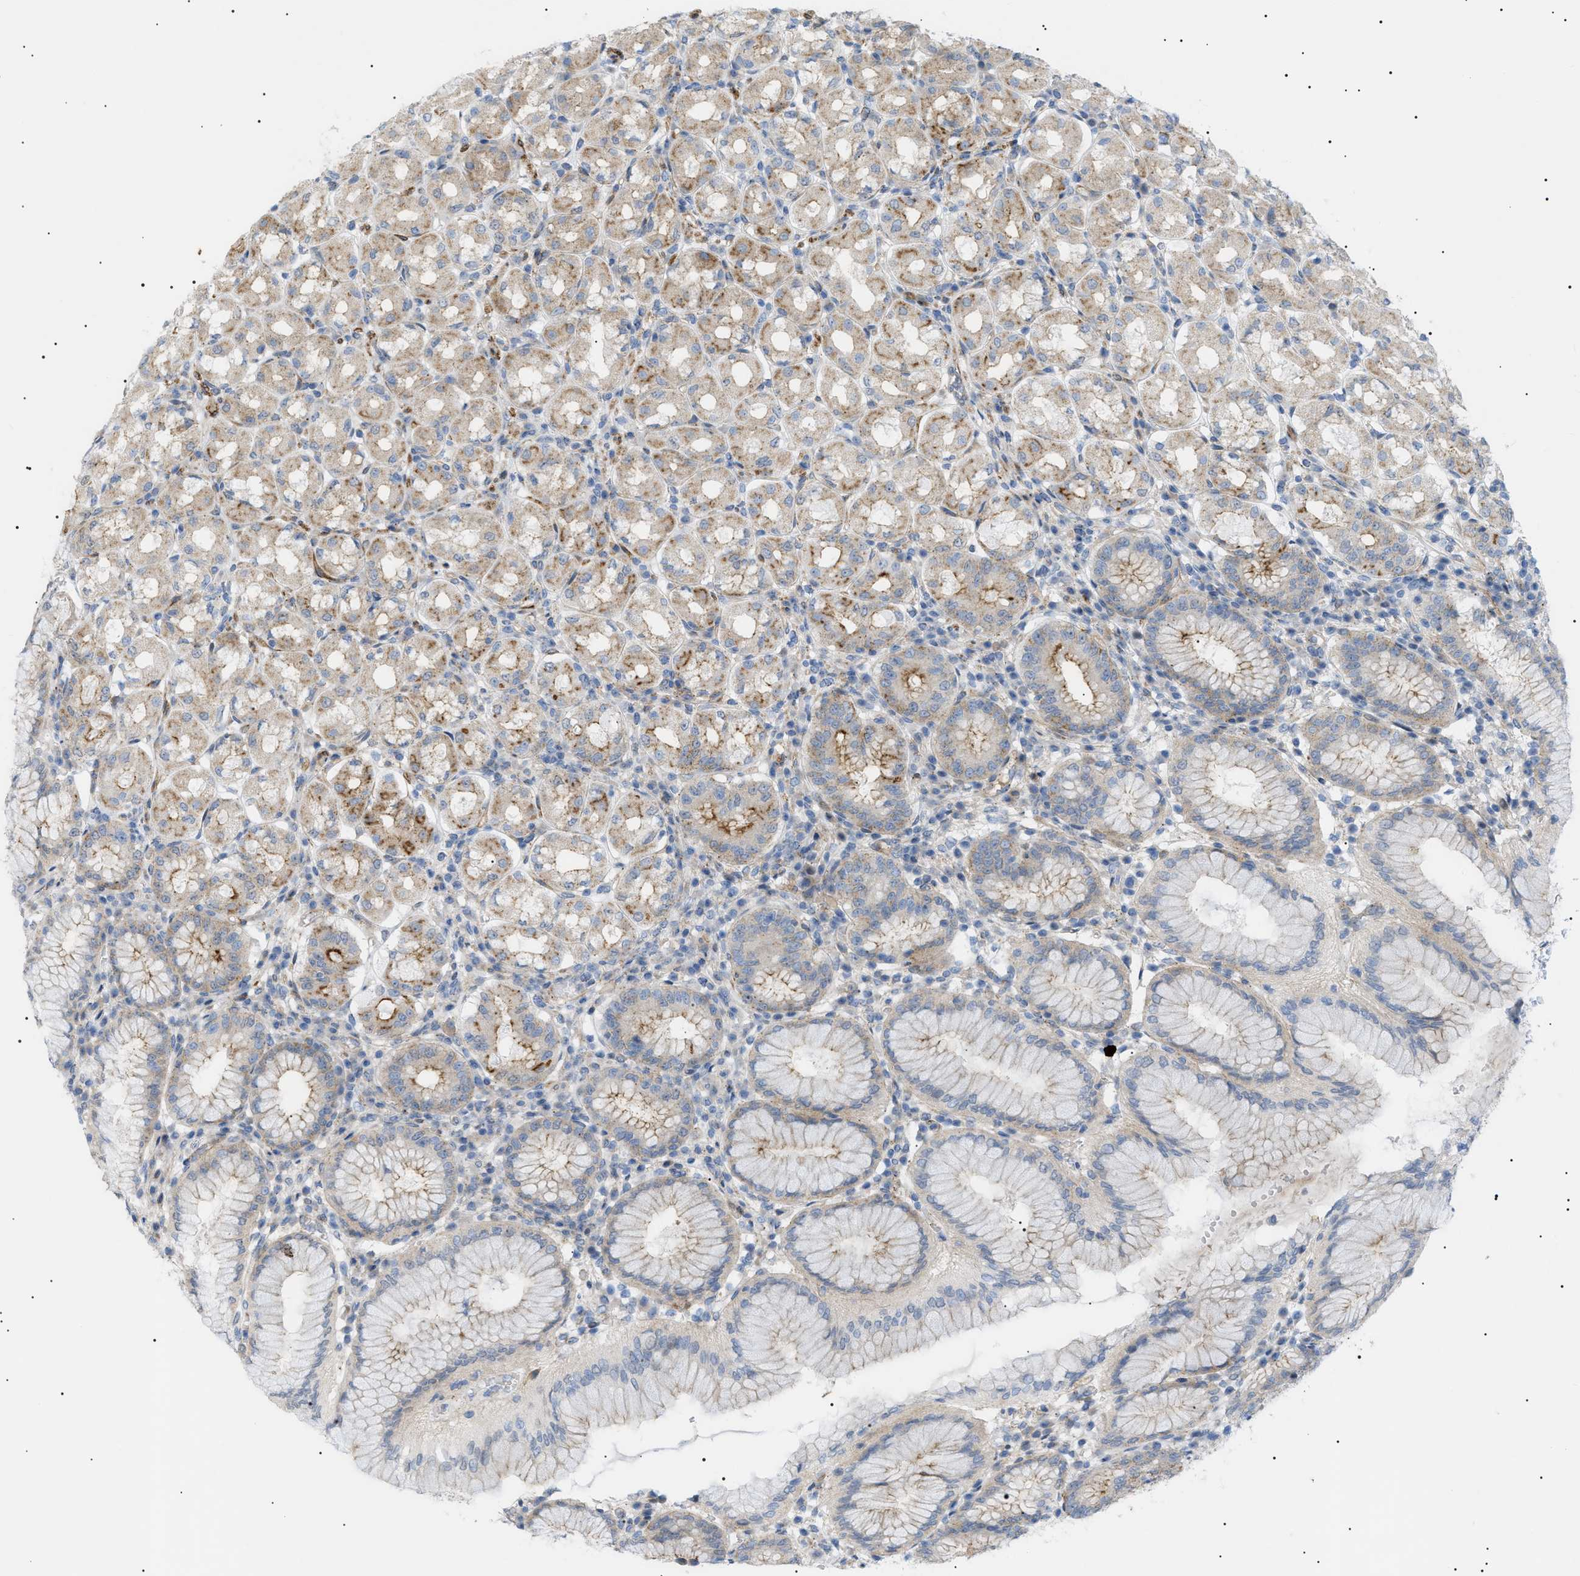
{"staining": {"intensity": "moderate", "quantity": "25%-75%", "location": "cytoplasmic/membranous"}, "tissue": "stomach", "cell_type": "Glandular cells", "image_type": "normal", "snomed": [{"axis": "morphology", "description": "Normal tissue, NOS"}, {"axis": "topography", "description": "Stomach"}, {"axis": "topography", "description": "Stomach, lower"}], "caption": "IHC image of benign stomach: human stomach stained using immunohistochemistry exhibits medium levels of moderate protein expression localized specifically in the cytoplasmic/membranous of glandular cells, appearing as a cytoplasmic/membranous brown color.", "gene": "SFXN5", "patient": {"sex": "female", "age": 56}}